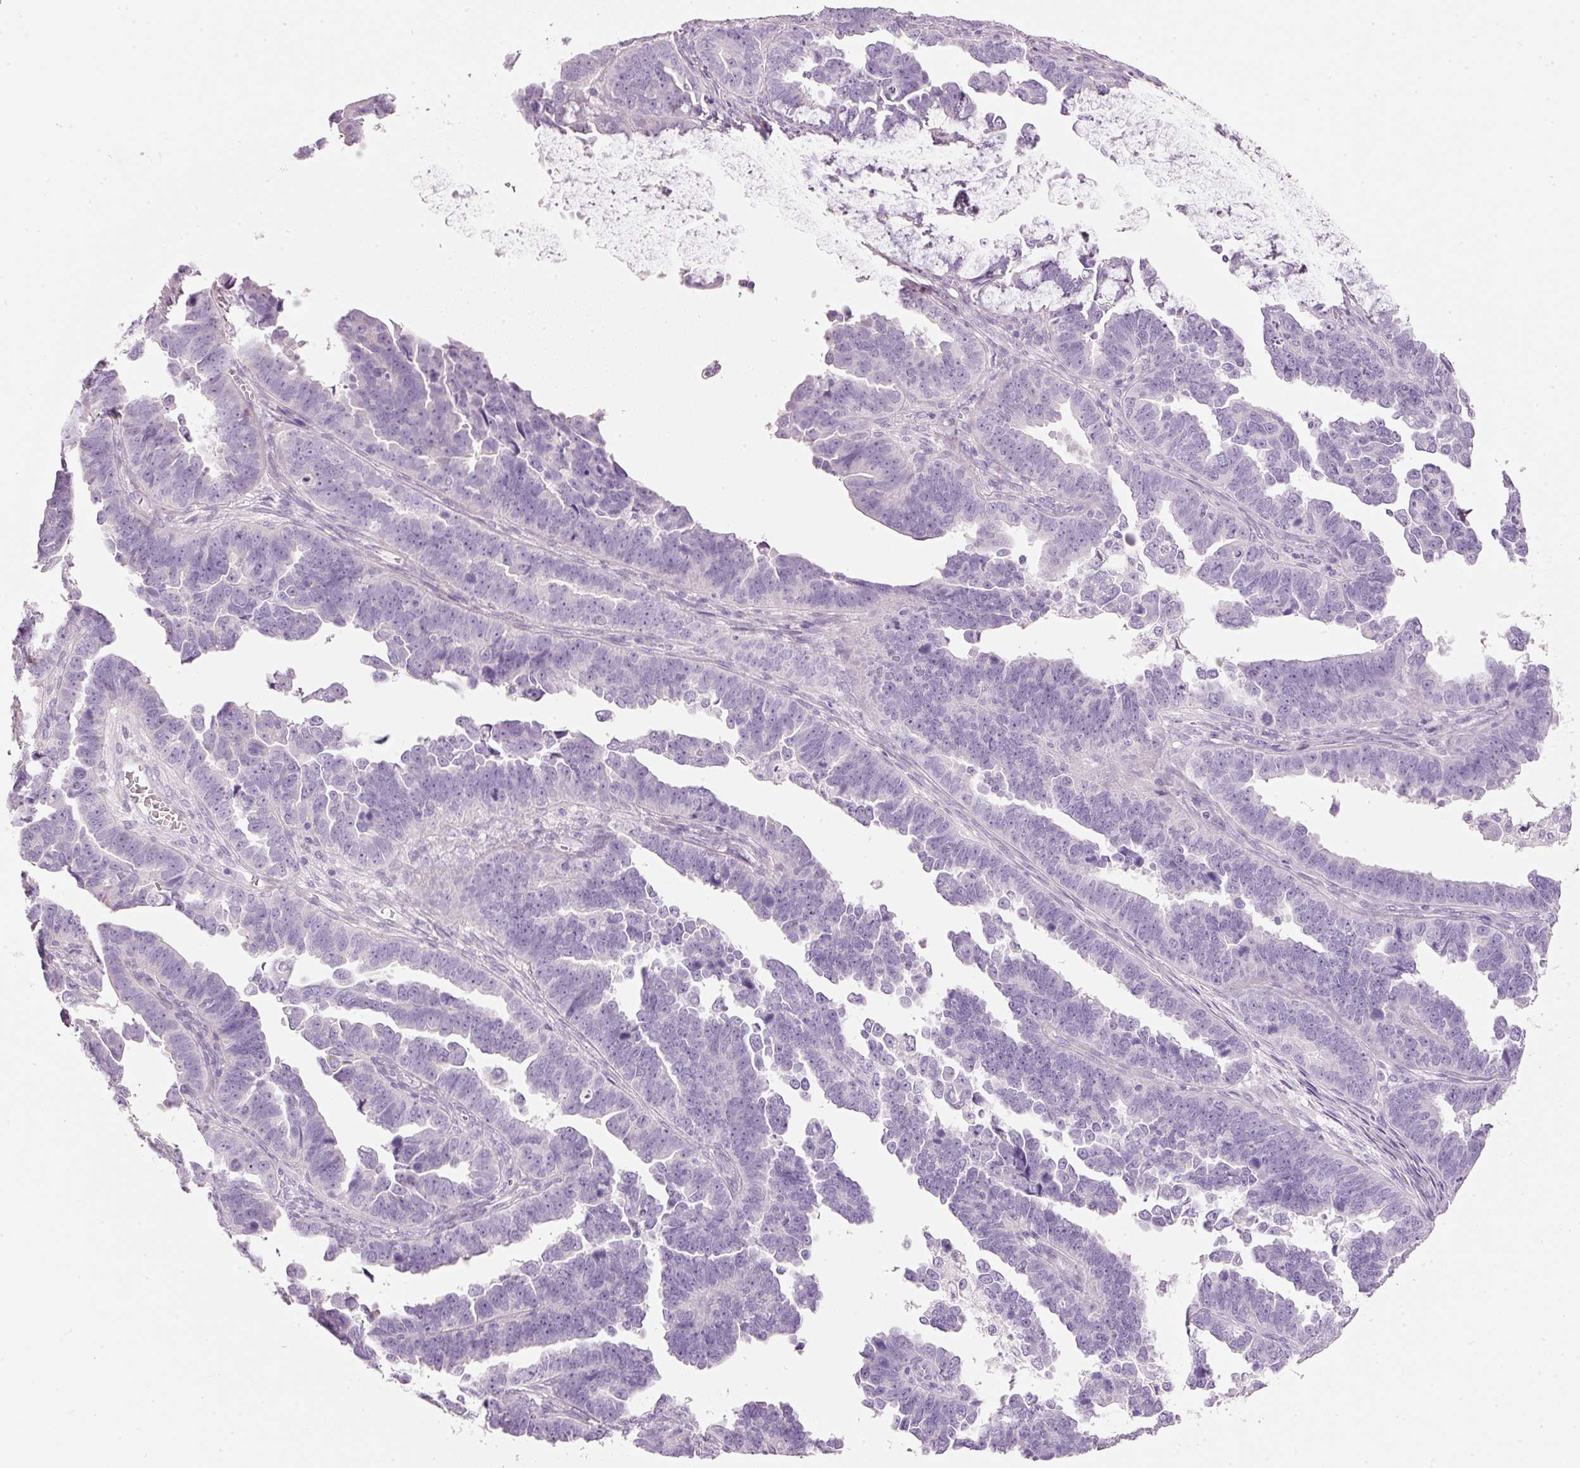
{"staining": {"intensity": "negative", "quantity": "none", "location": "none"}, "tissue": "endometrial cancer", "cell_type": "Tumor cells", "image_type": "cancer", "snomed": [{"axis": "morphology", "description": "Adenocarcinoma, NOS"}, {"axis": "topography", "description": "Endometrium"}], "caption": "This is a histopathology image of IHC staining of adenocarcinoma (endometrial), which shows no staining in tumor cells.", "gene": "PDXDC1", "patient": {"sex": "female", "age": 75}}